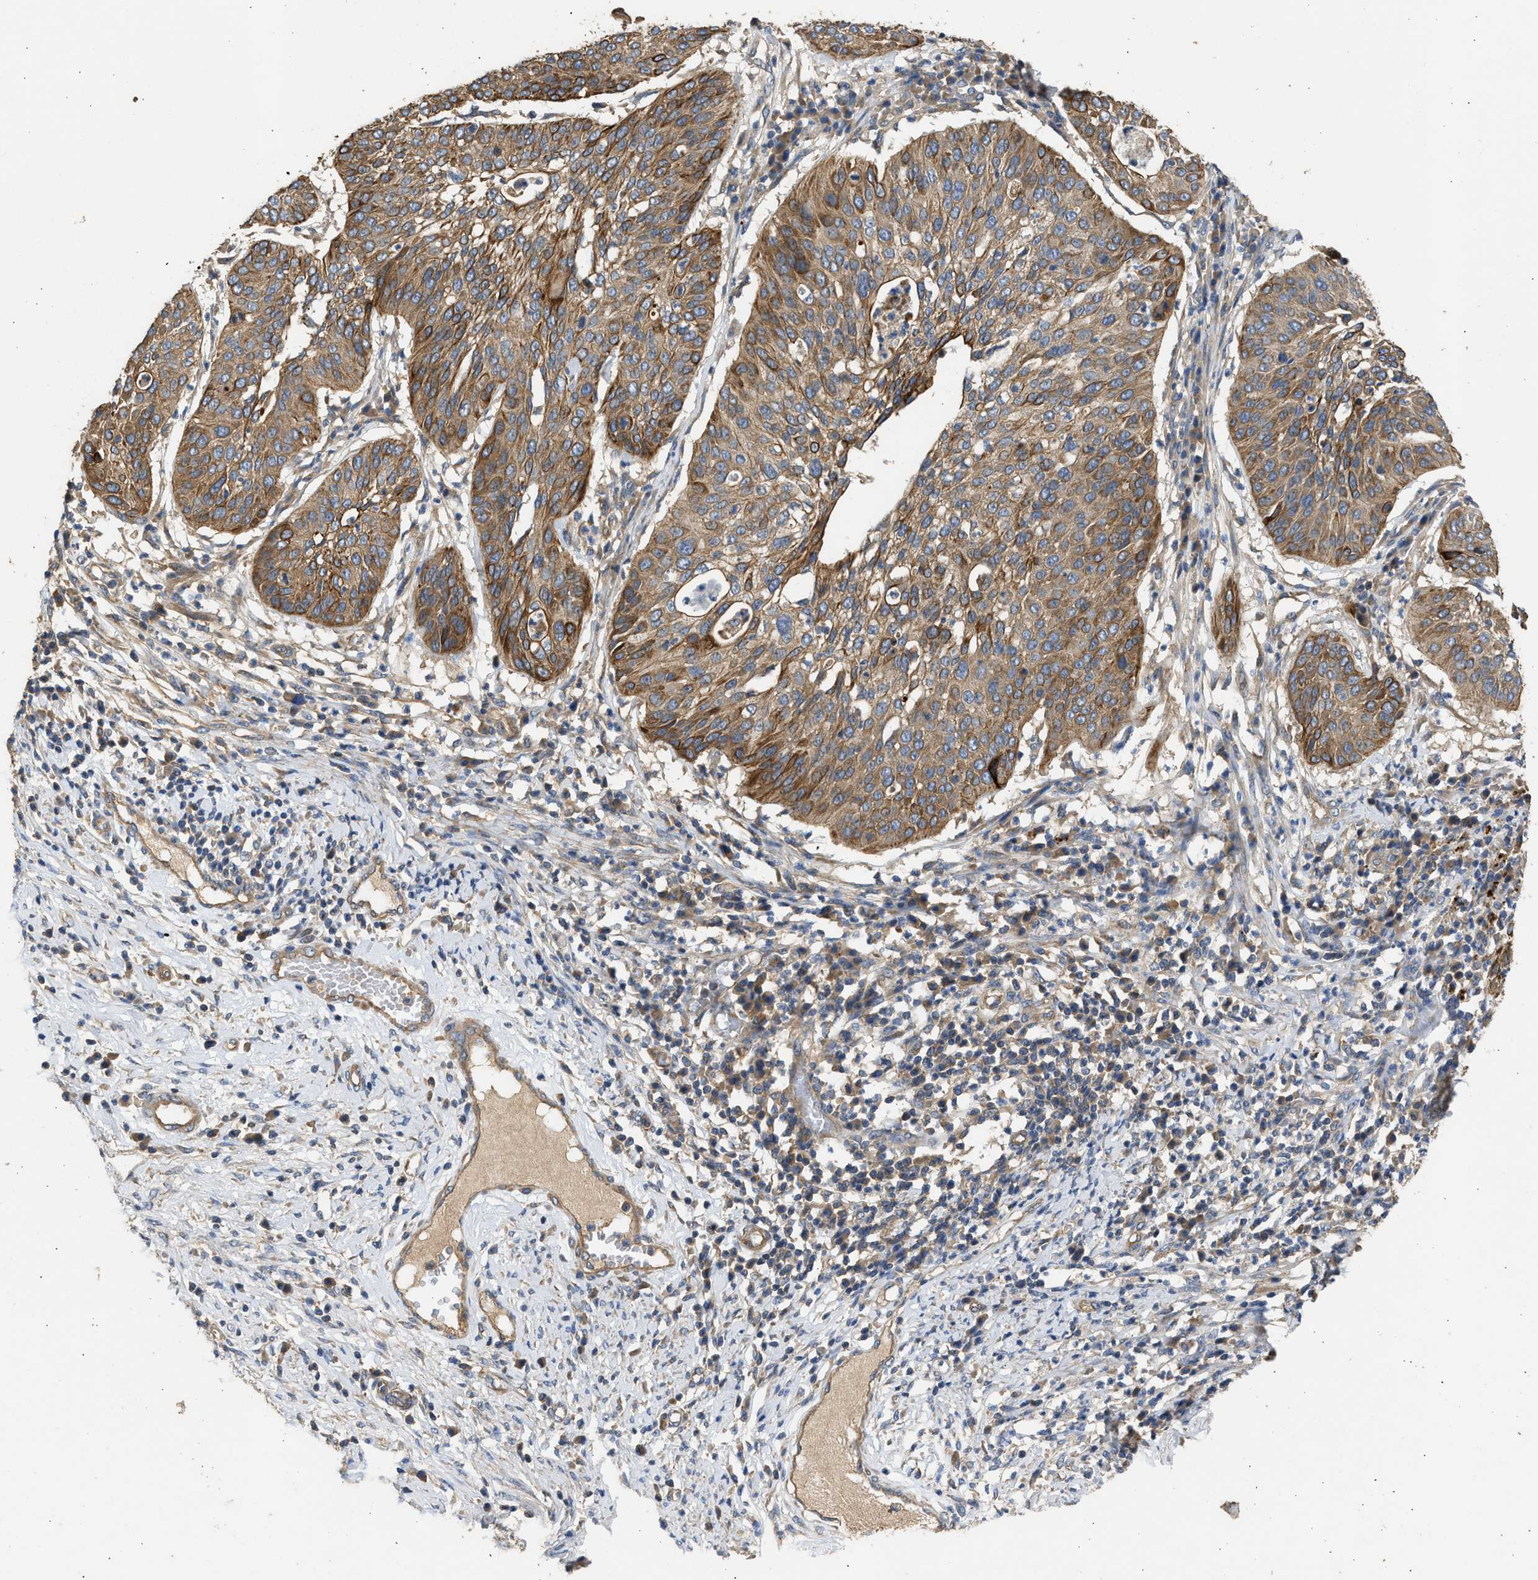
{"staining": {"intensity": "moderate", "quantity": ">75%", "location": "cytoplasmic/membranous"}, "tissue": "cervical cancer", "cell_type": "Tumor cells", "image_type": "cancer", "snomed": [{"axis": "morphology", "description": "Normal tissue, NOS"}, {"axis": "morphology", "description": "Squamous cell carcinoma, NOS"}, {"axis": "topography", "description": "Cervix"}], "caption": "Moderate cytoplasmic/membranous expression is seen in about >75% of tumor cells in cervical cancer. (DAB (3,3'-diaminobenzidine) = brown stain, brightfield microscopy at high magnification).", "gene": "CSRNP2", "patient": {"sex": "female", "age": 39}}